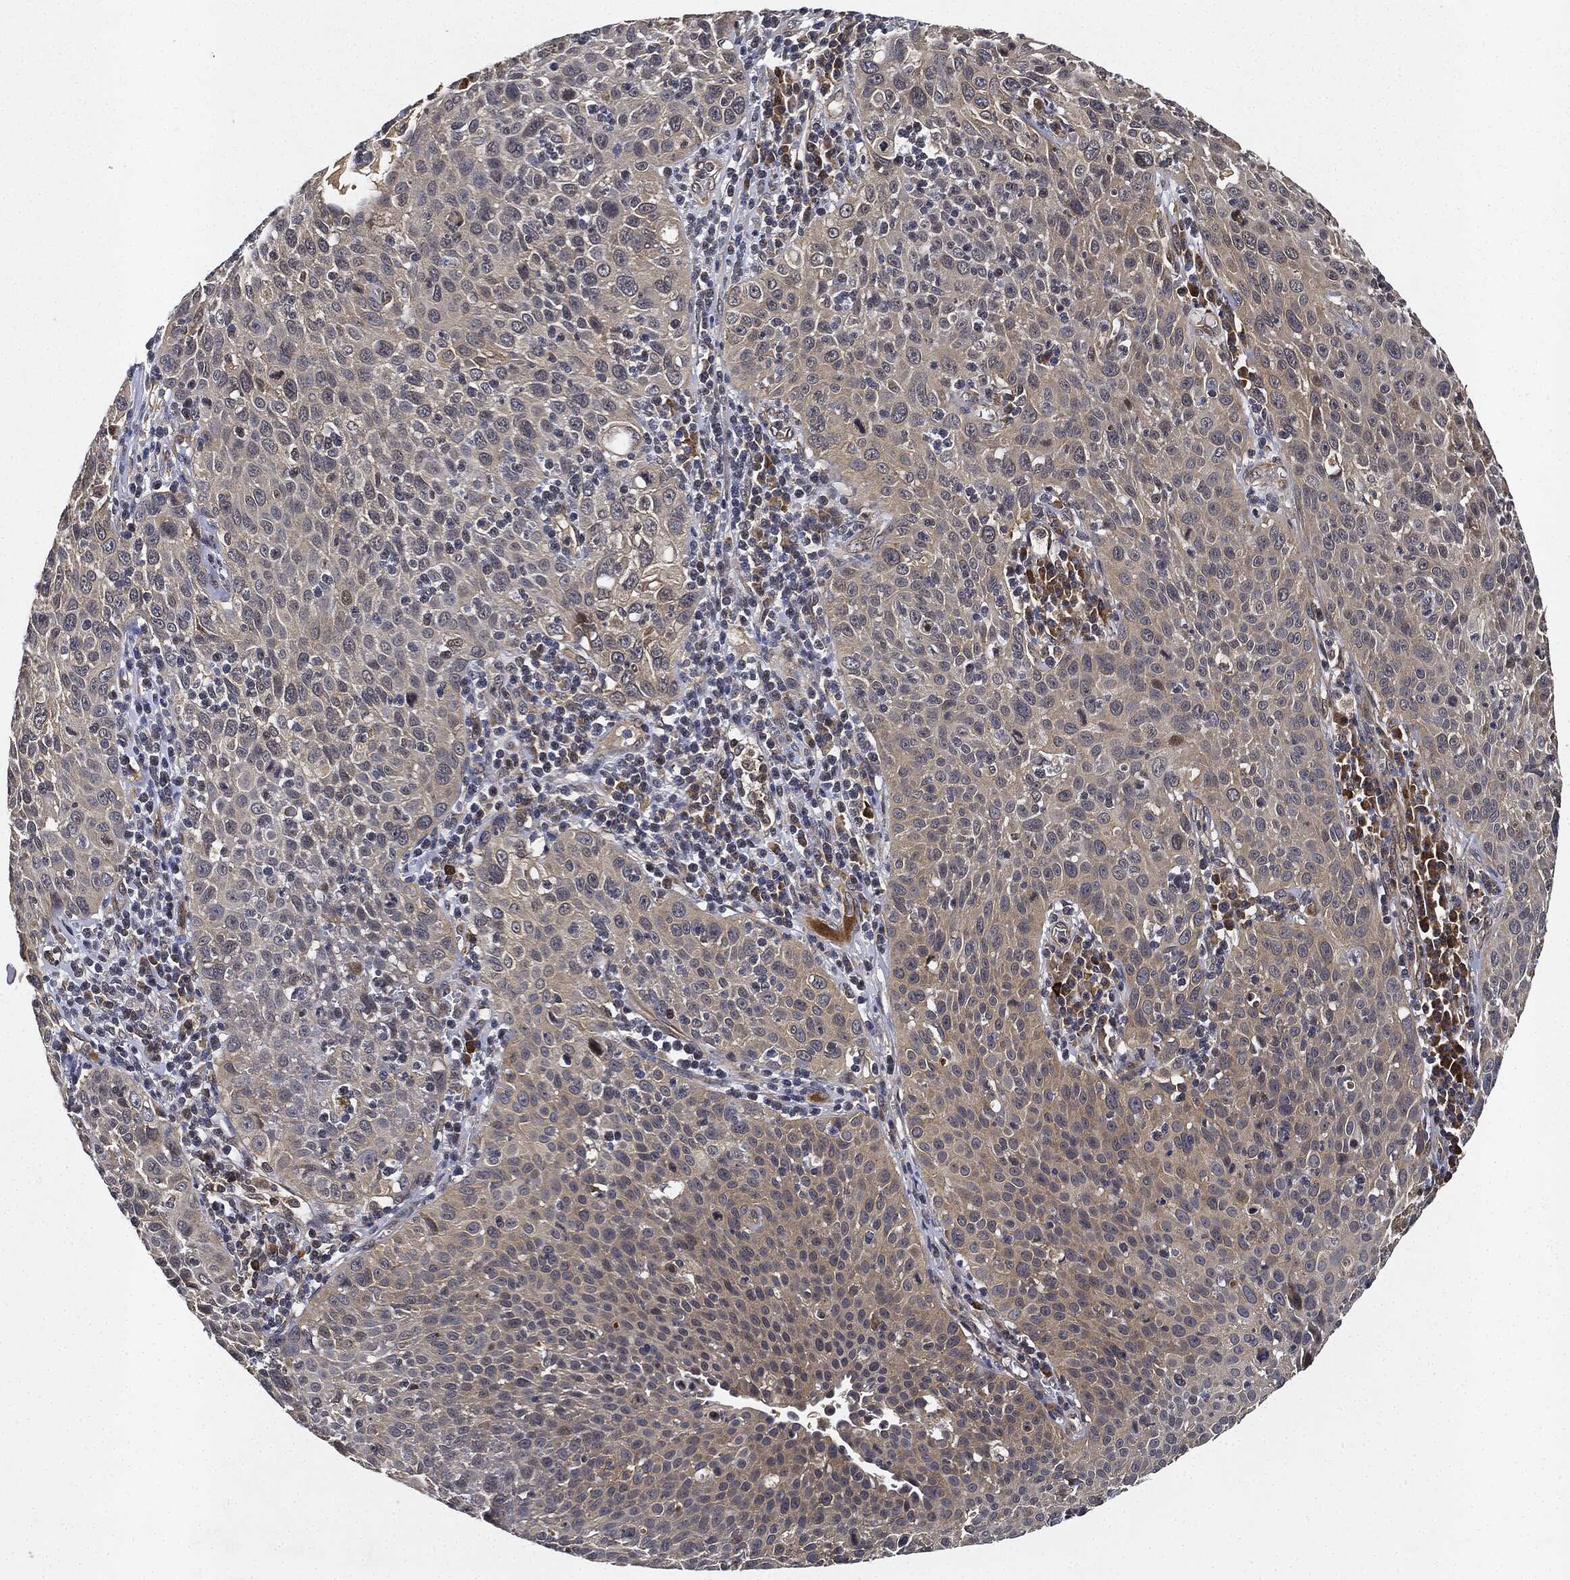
{"staining": {"intensity": "negative", "quantity": "none", "location": "none"}, "tissue": "cervical cancer", "cell_type": "Tumor cells", "image_type": "cancer", "snomed": [{"axis": "morphology", "description": "Squamous cell carcinoma, NOS"}, {"axis": "topography", "description": "Cervix"}], "caption": "Protein analysis of squamous cell carcinoma (cervical) displays no significant expression in tumor cells.", "gene": "MLST8", "patient": {"sex": "female", "age": 26}}